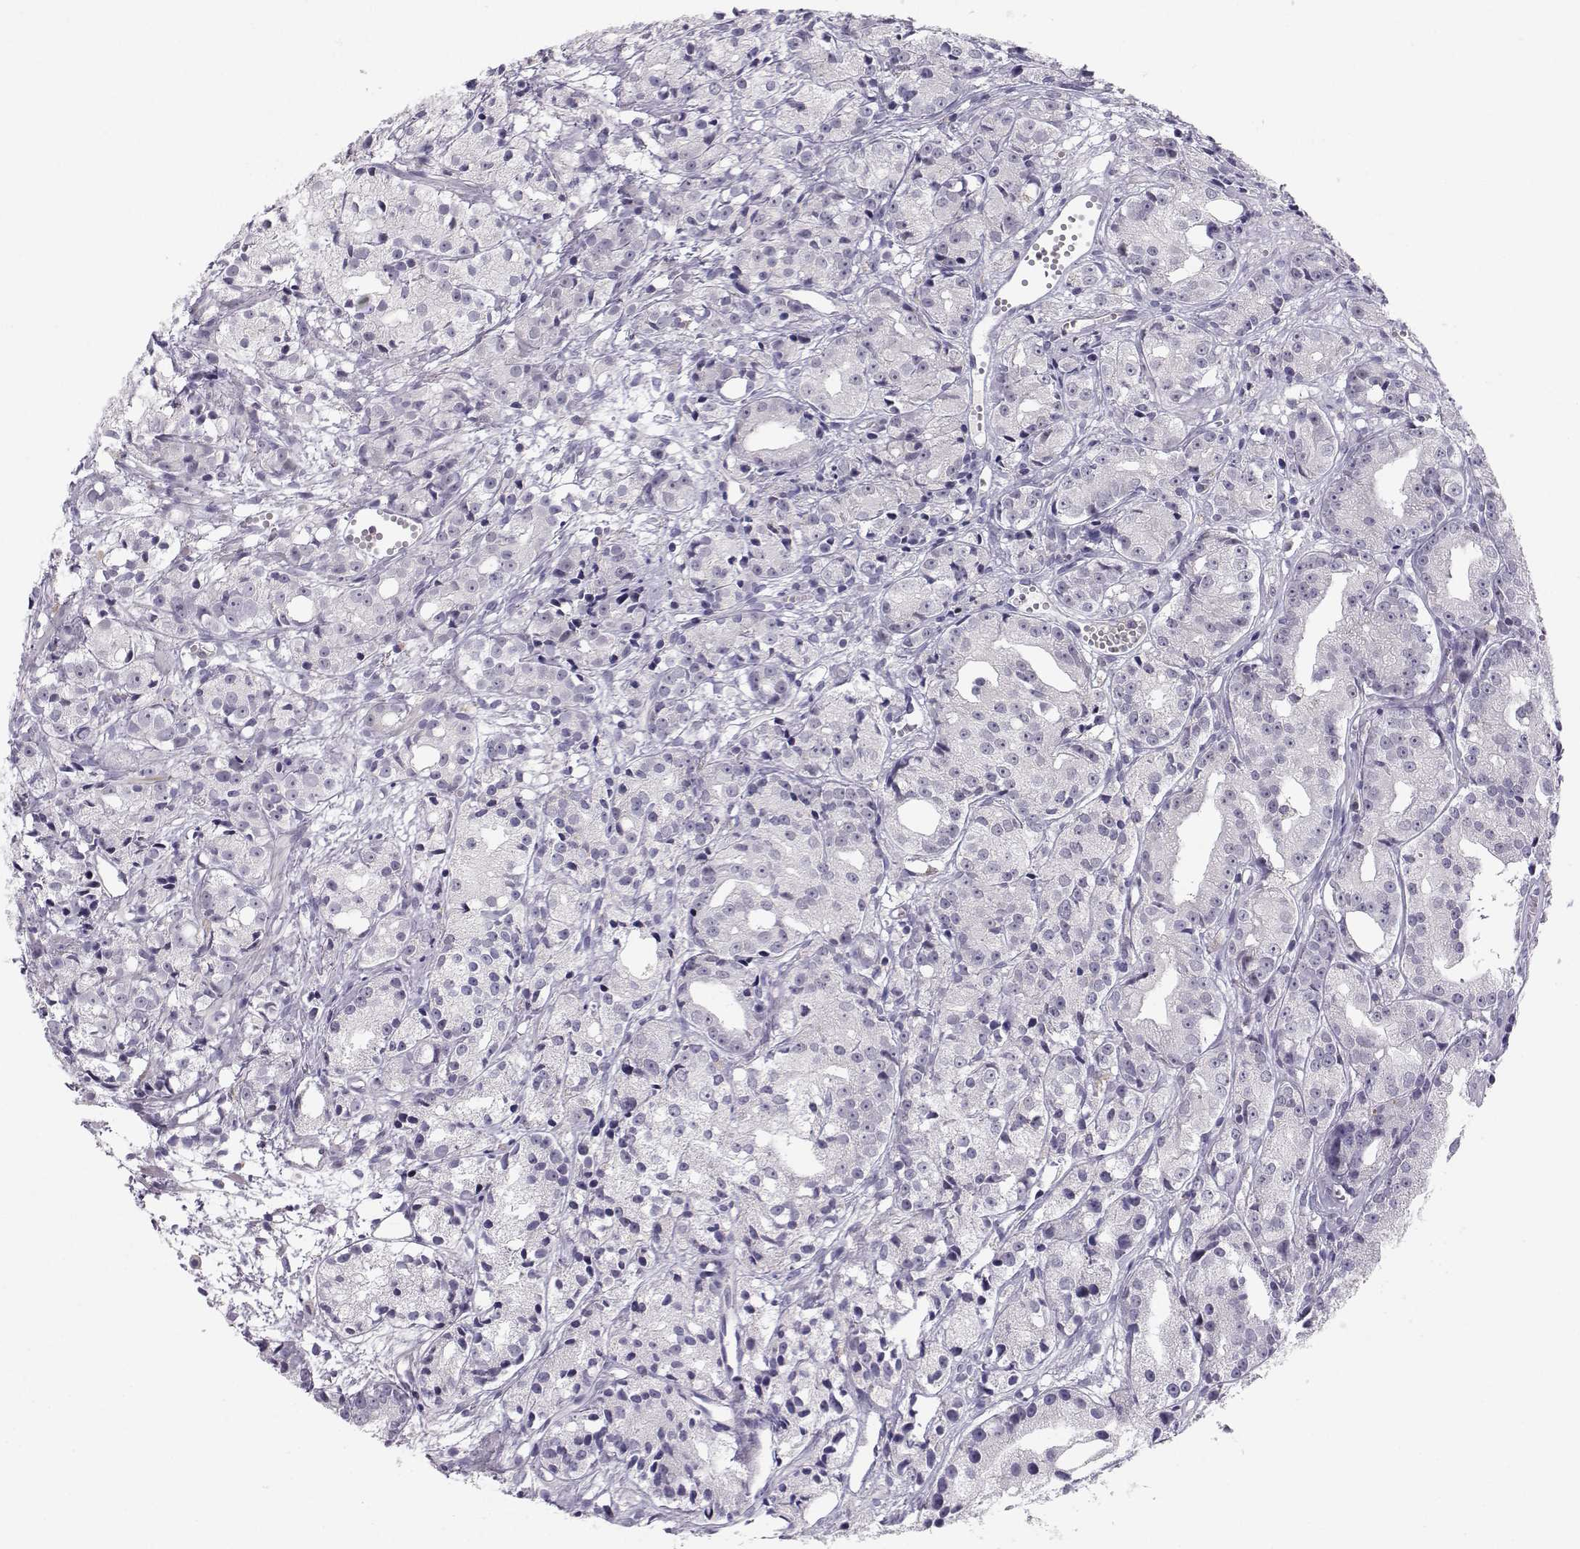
{"staining": {"intensity": "negative", "quantity": "none", "location": "none"}, "tissue": "prostate cancer", "cell_type": "Tumor cells", "image_type": "cancer", "snomed": [{"axis": "morphology", "description": "Adenocarcinoma, Medium grade"}, {"axis": "topography", "description": "Prostate"}], "caption": "Immunohistochemical staining of adenocarcinoma (medium-grade) (prostate) displays no significant expression in tumor cells.", "gene": "MROH7", "patient": {"sex": "male", "age": 74}}